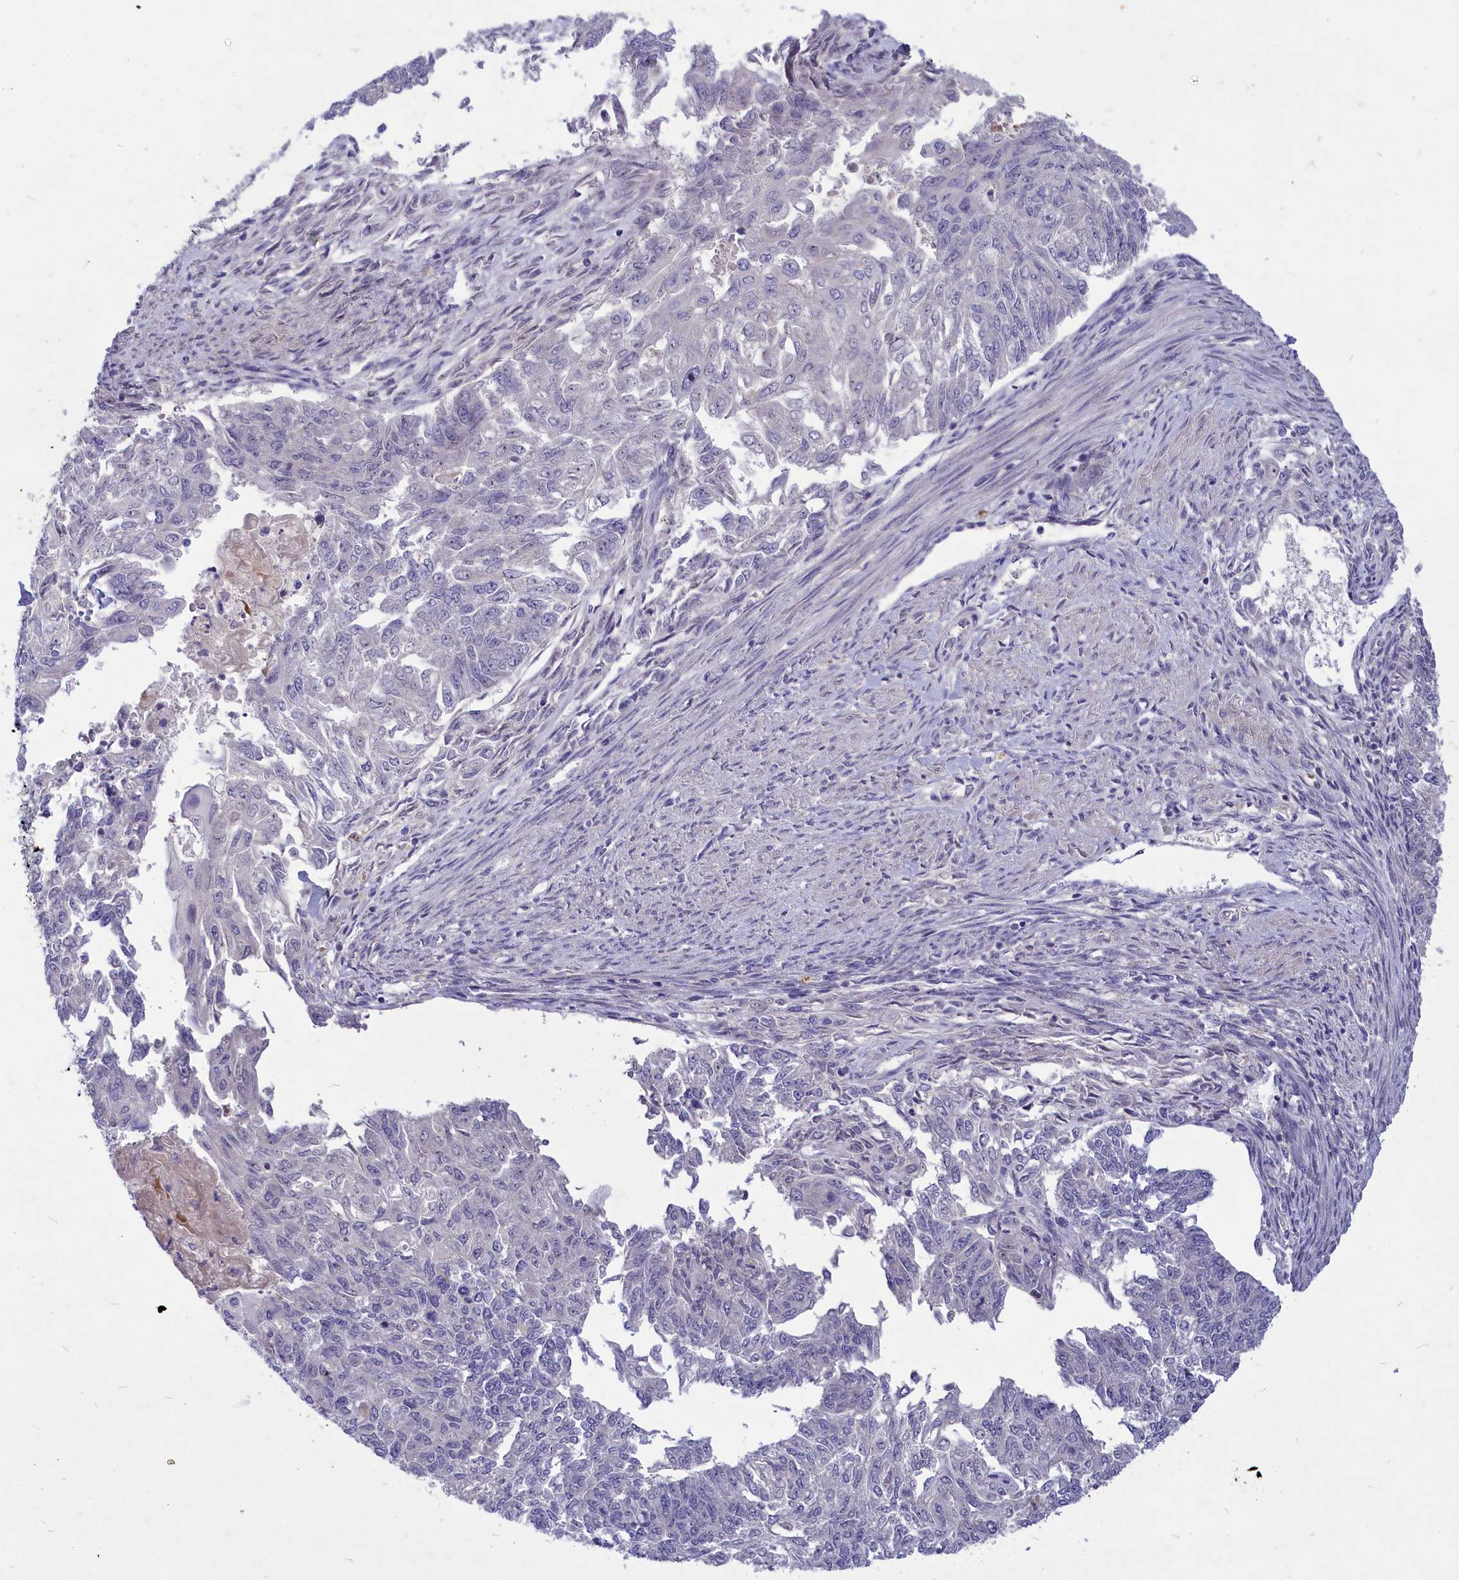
{"staining": {"intensity": "negative", "quantity": "none", "location": "none"}, "tissue": "endometrial cancer", "cell_type": "Tumor cells", "image_type": "cancer", "snomed": [{"axis": "morphology", "description": "Adenocarcinoma, NOS"}, {"axis": "topography", "description": "Endometrium"}], "caption": "Immunohistochemistry (IHC) of endometrial cancer (adenocarcinoma) displays no positivity in tumor cells. The staining was performed using DAB (3,3'-diaminobenzidine) to visualize the protein expression in brown, while the nuclei were stained in blue with hematoxylin (Magnification: 20x).", "gene": "DEFB119", "patient": {"sex": "female", "age": 32}}